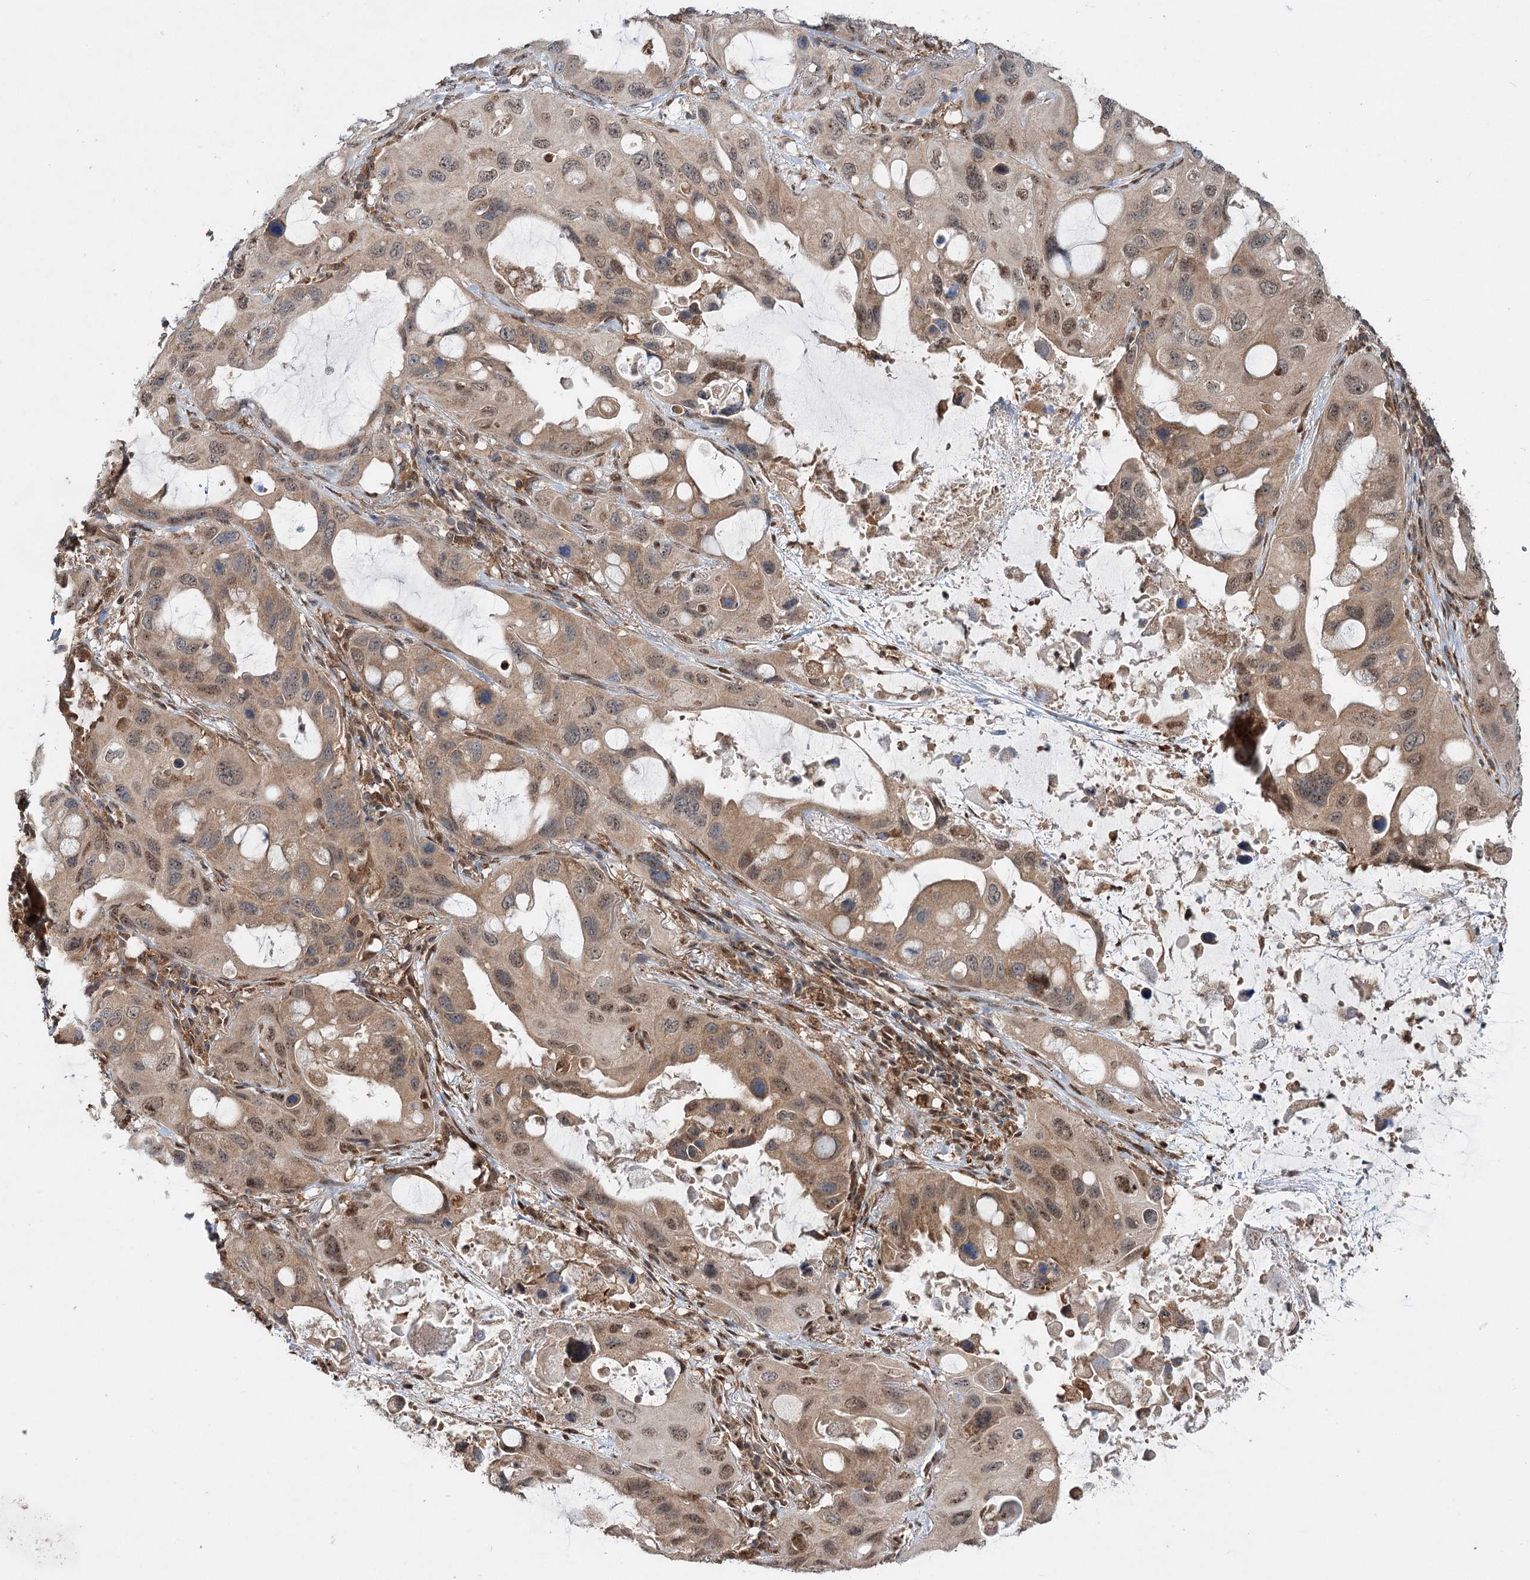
{"staining": {"intensity": "moderate", "quantity": ">75%", "location": "cytoplasmic/membranous,nuclear"}, "tissue": "lung cancer", "cell_type": "Tumor cells", "image_type": "cancer", "snomed": [{"axis": "morphology", "description": "Squamous cell carcinoma, NOS"}, {"axis": "topography", "description": "Lung"}], "caption": "The photomicrograph shows staining of lung squamous cell carcinoma, revealing moderate cytoplasmic/membranous and nuclear protein positivity (brown color) within tumor cells.", "gene": "C12orf4", "patient": {"sex": "female", "age": 73}}